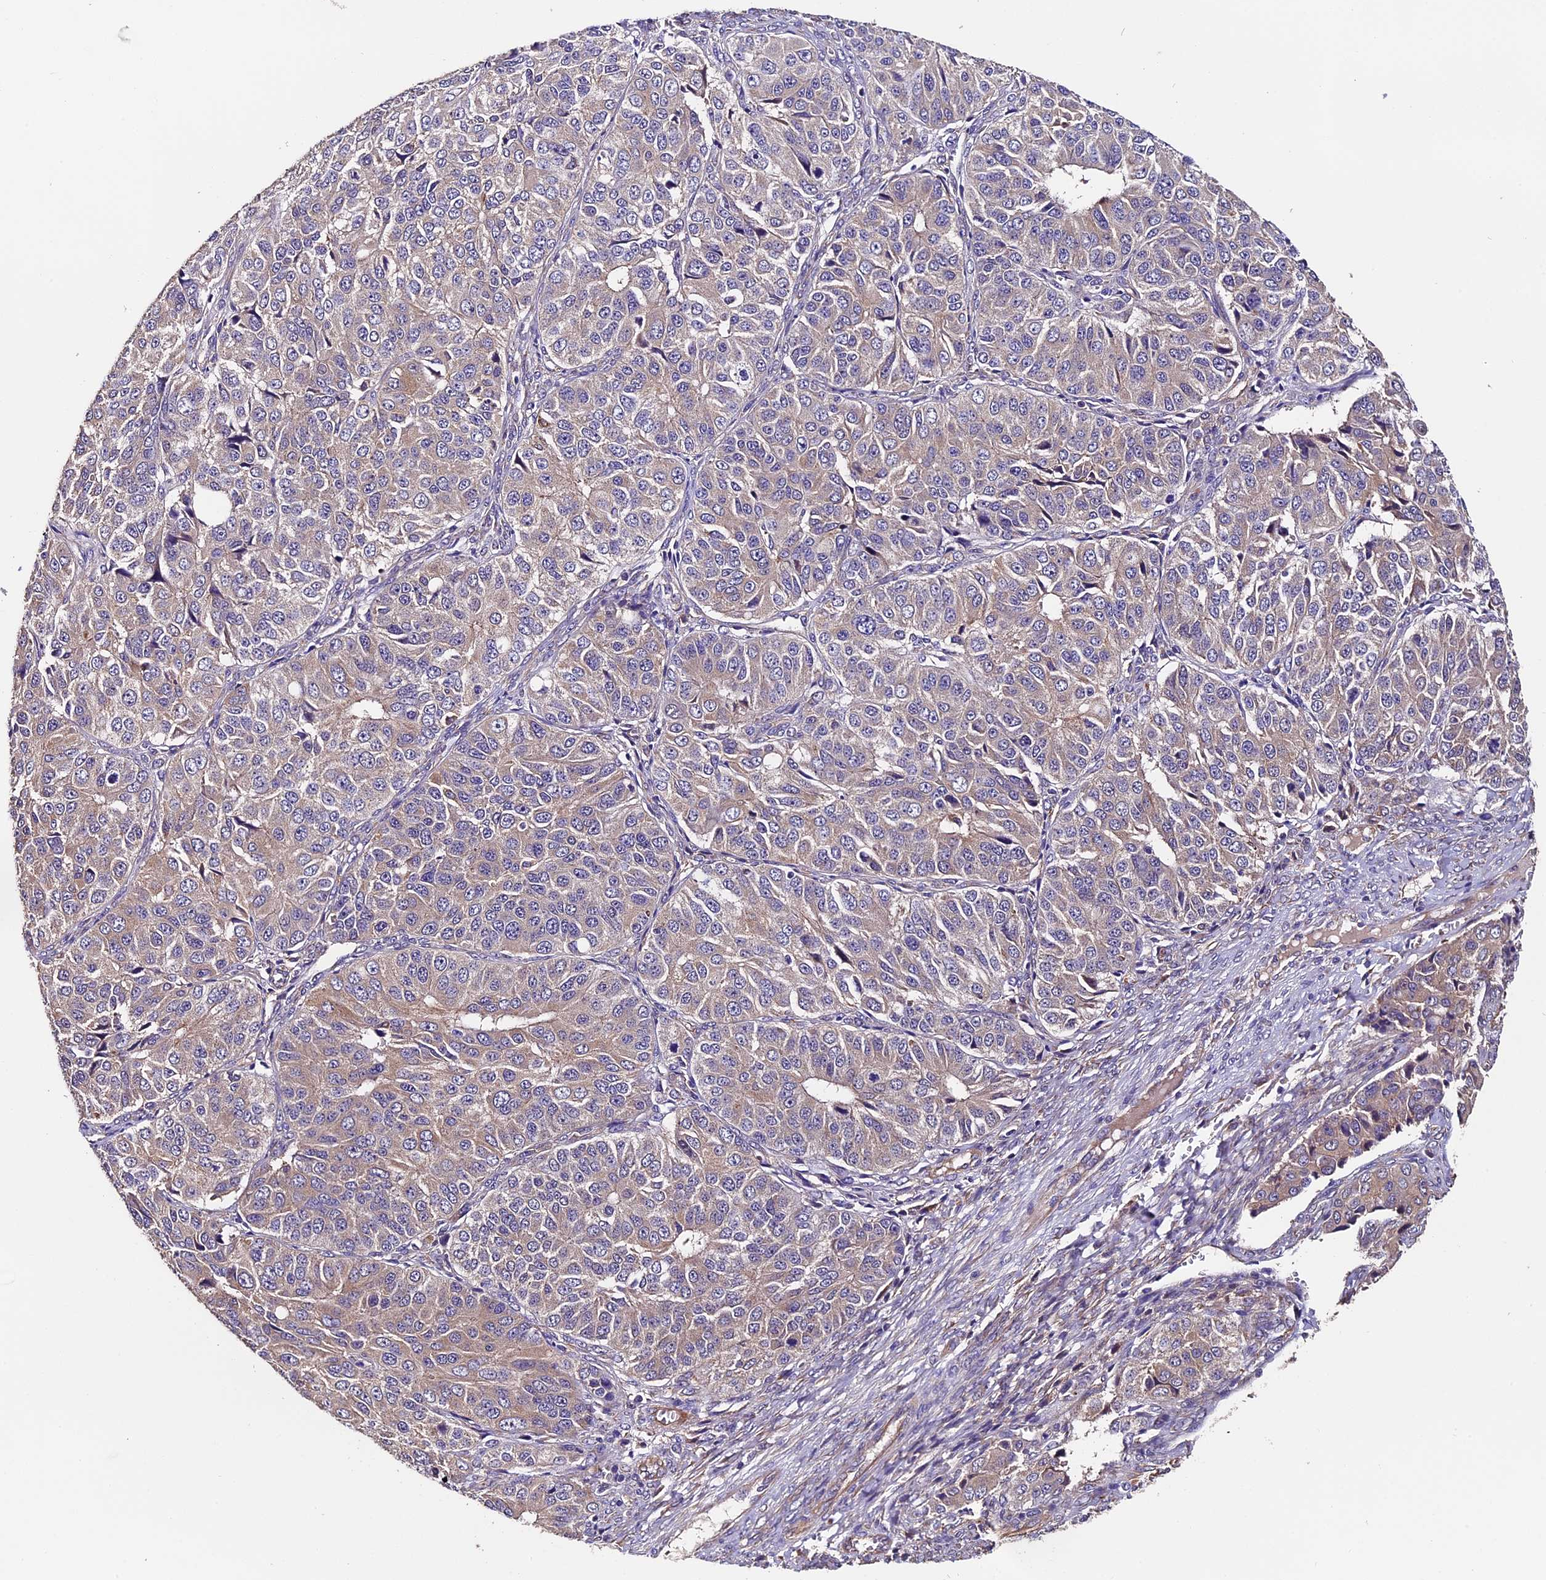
{"staining": {"intensity": "weak", "quantity": ">75%", "location": "cytoplasmic/membranous"}, "tissue": "ovarian cancer", "cell_type": "Tumor cells", "image_type": "cancer", "snomed": [{"axis": "morphology", "description": "Carcinoma, endometroid"}, {"axis": "topography", "description": "Ovary"}], "caption": "Human endometroid carcinoma (ovarian) stained with a brown dye demonstrates weak cytoplasmic/membranous positive staining in approximately >75% of tumor cells.", "gene": "CLN5", "patient": {"sex": "female", "age": 51}}